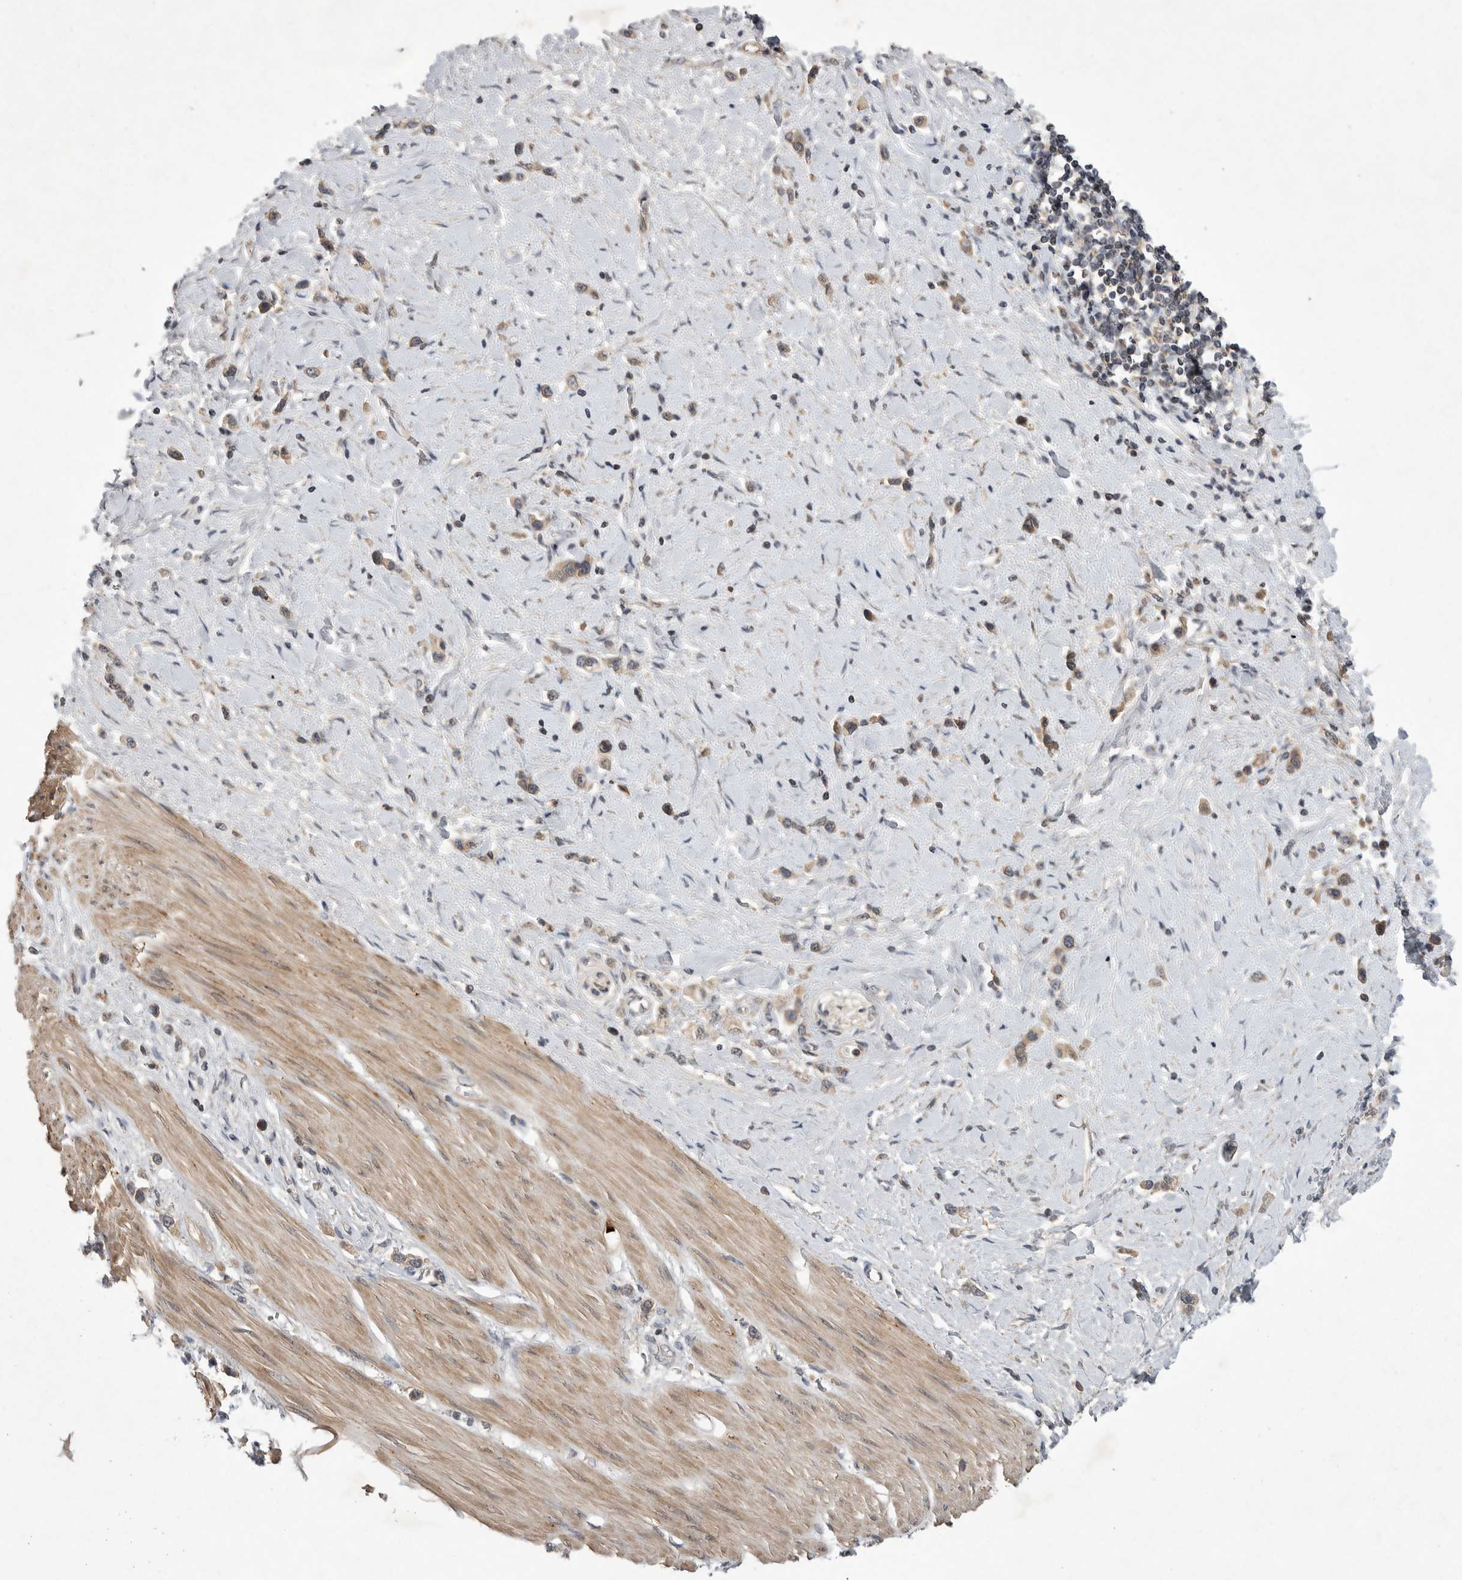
{"staining": {"intensity": "weak", "quantity": ">75%", "location": "cytoplasmic/membranous"}, "tissue": "stomach cancer", "cell_type": "Tumor cells", "image_type": "cancer", "snomed": [{"axis": "morphology", "description": "Adenocarcinoma, NOS"}, {"axis": "topography", "description": "Stomach"}], "caption": "Protein expression analysis of human stomach cancer reveals weak cytoplasmic/membranous staining in about >75% of tumor cells.", "gene": "UBE3D", "patient": {"sex": "female", "age": 65}}